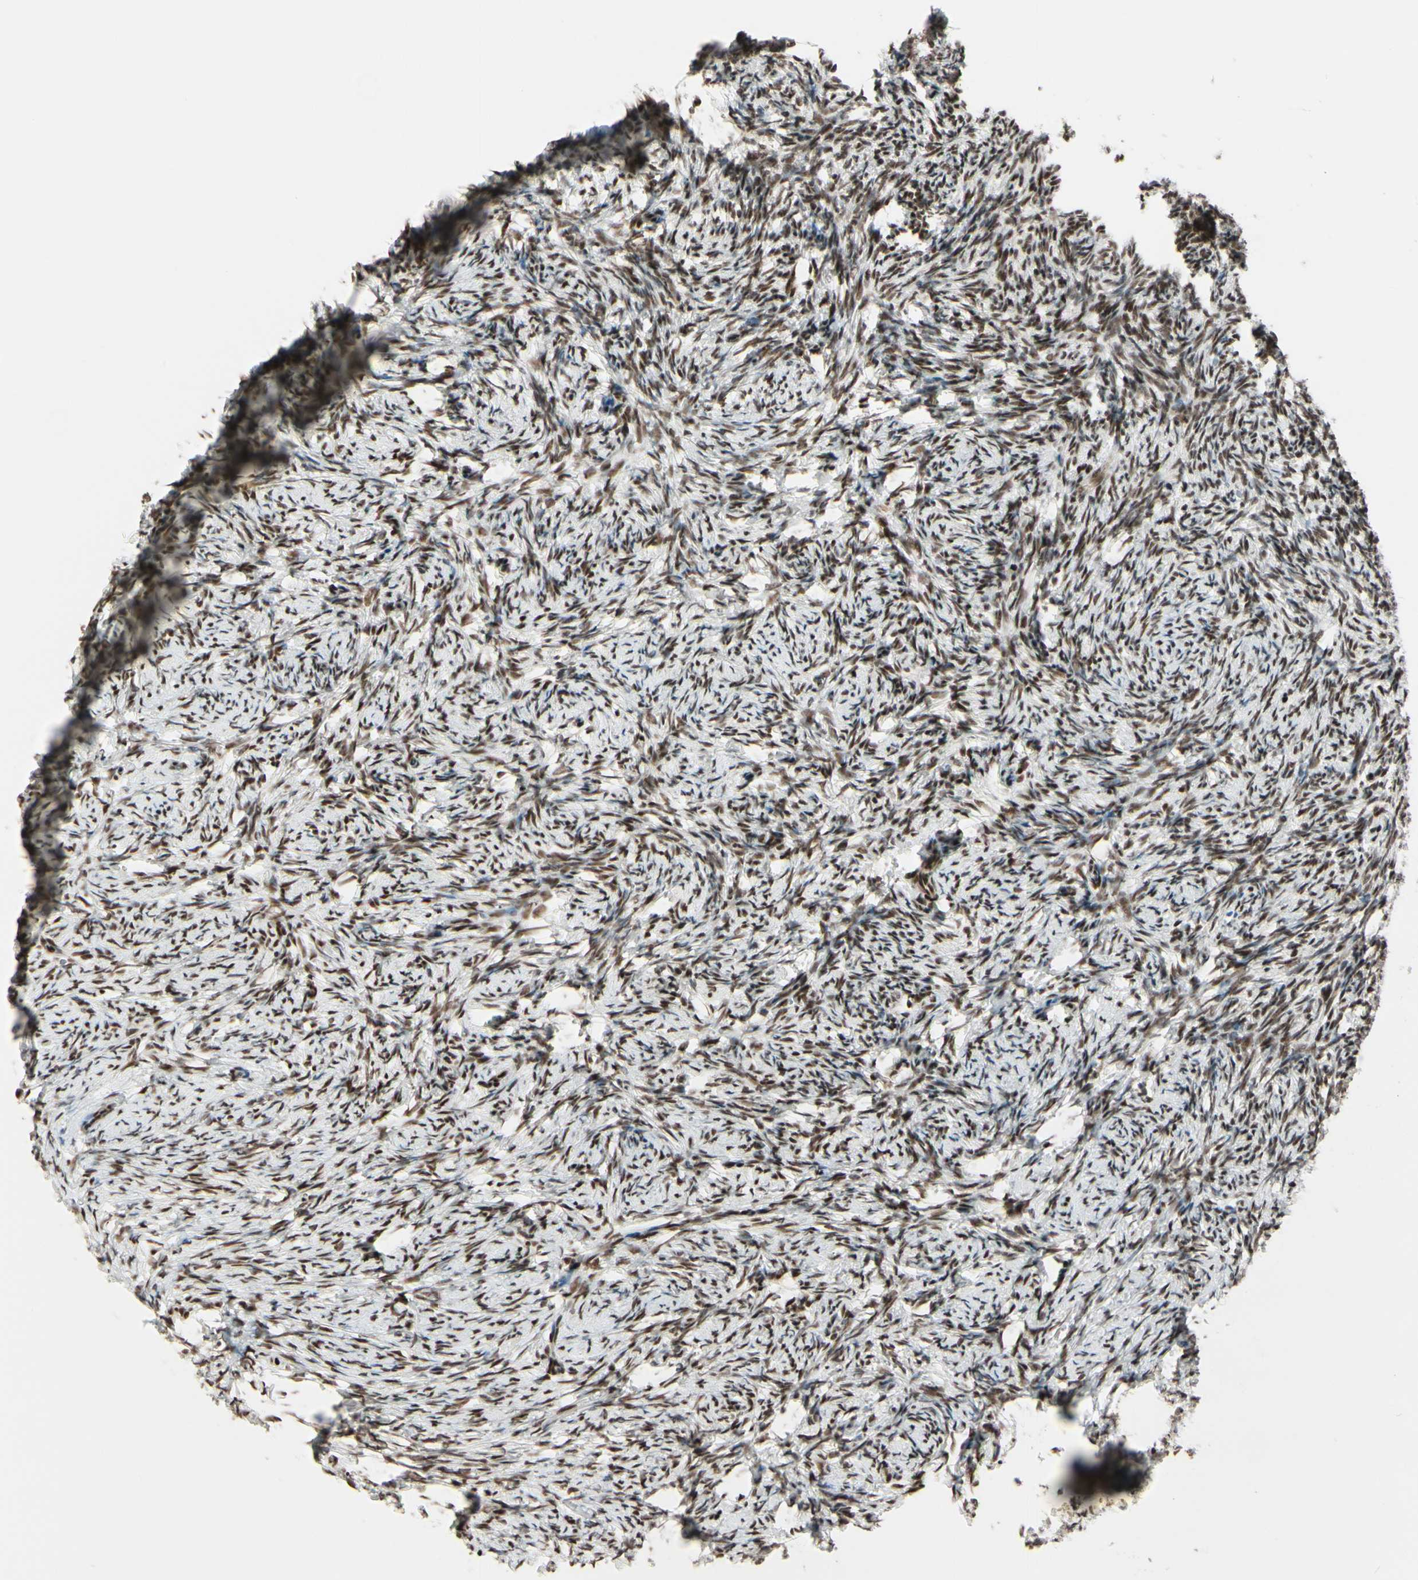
{"staining": {"intensity": "moderate", "quantity": ">75%", "location": "nuclear"}, "tissue": "ovary", "cell_type": "Ovarian stroma cells", "image_type": "normal", "snomed": [{"axis": "morphology", "description": "Normal tissue, NOS"}, {"axis": "topography", "description": "Ovary"}], "caption": "An immunohistochemistry photomicrograph of benign tissue is shown. Protein staining in brown highlights moderate nuclear positivity in ovary within ovarian stroma cells.", "gene": "CHAMP1", "patient": {"sex": "female", "age": 60}}